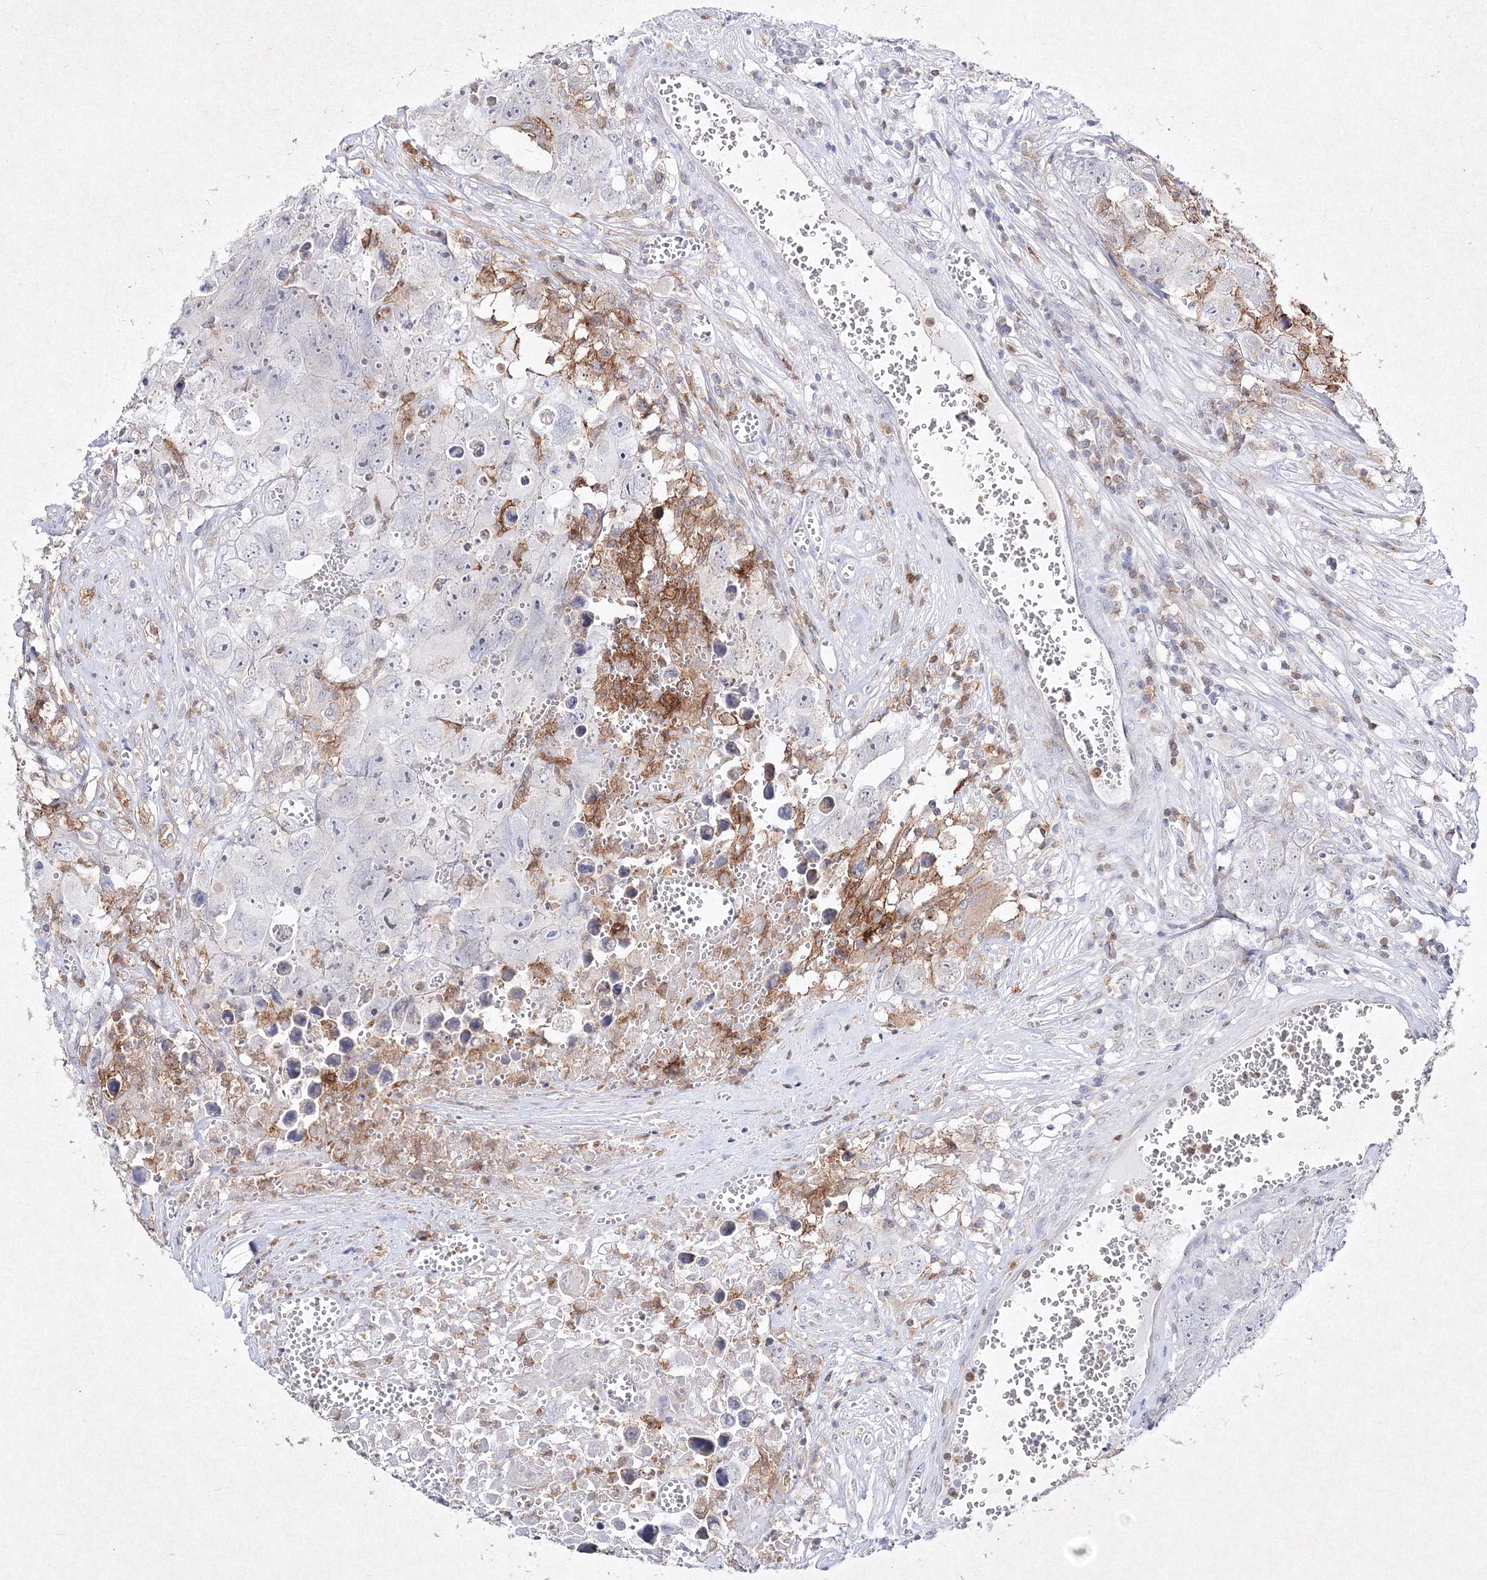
{"staining": {"intensity": "negative", "quantity": "none", "location": "none"}, "tissue": "testis cancer", "cell_type": "Tumor cells", "image_type": "cancer", "snomed": [{"axis": "morphology", "description": "Seminoma, NOS"}, {"axis": "morphology", "description": "Carcinoma, Embryonal, NOS"}, {"axis": "topography", "description": "Testis"}], "caption": "Immunohistochemistry (IHC) of seminoma (testis) displays no staining in tumor cells.", "gene": "HCST", "patient": {"sex": "male", "age": 43}}